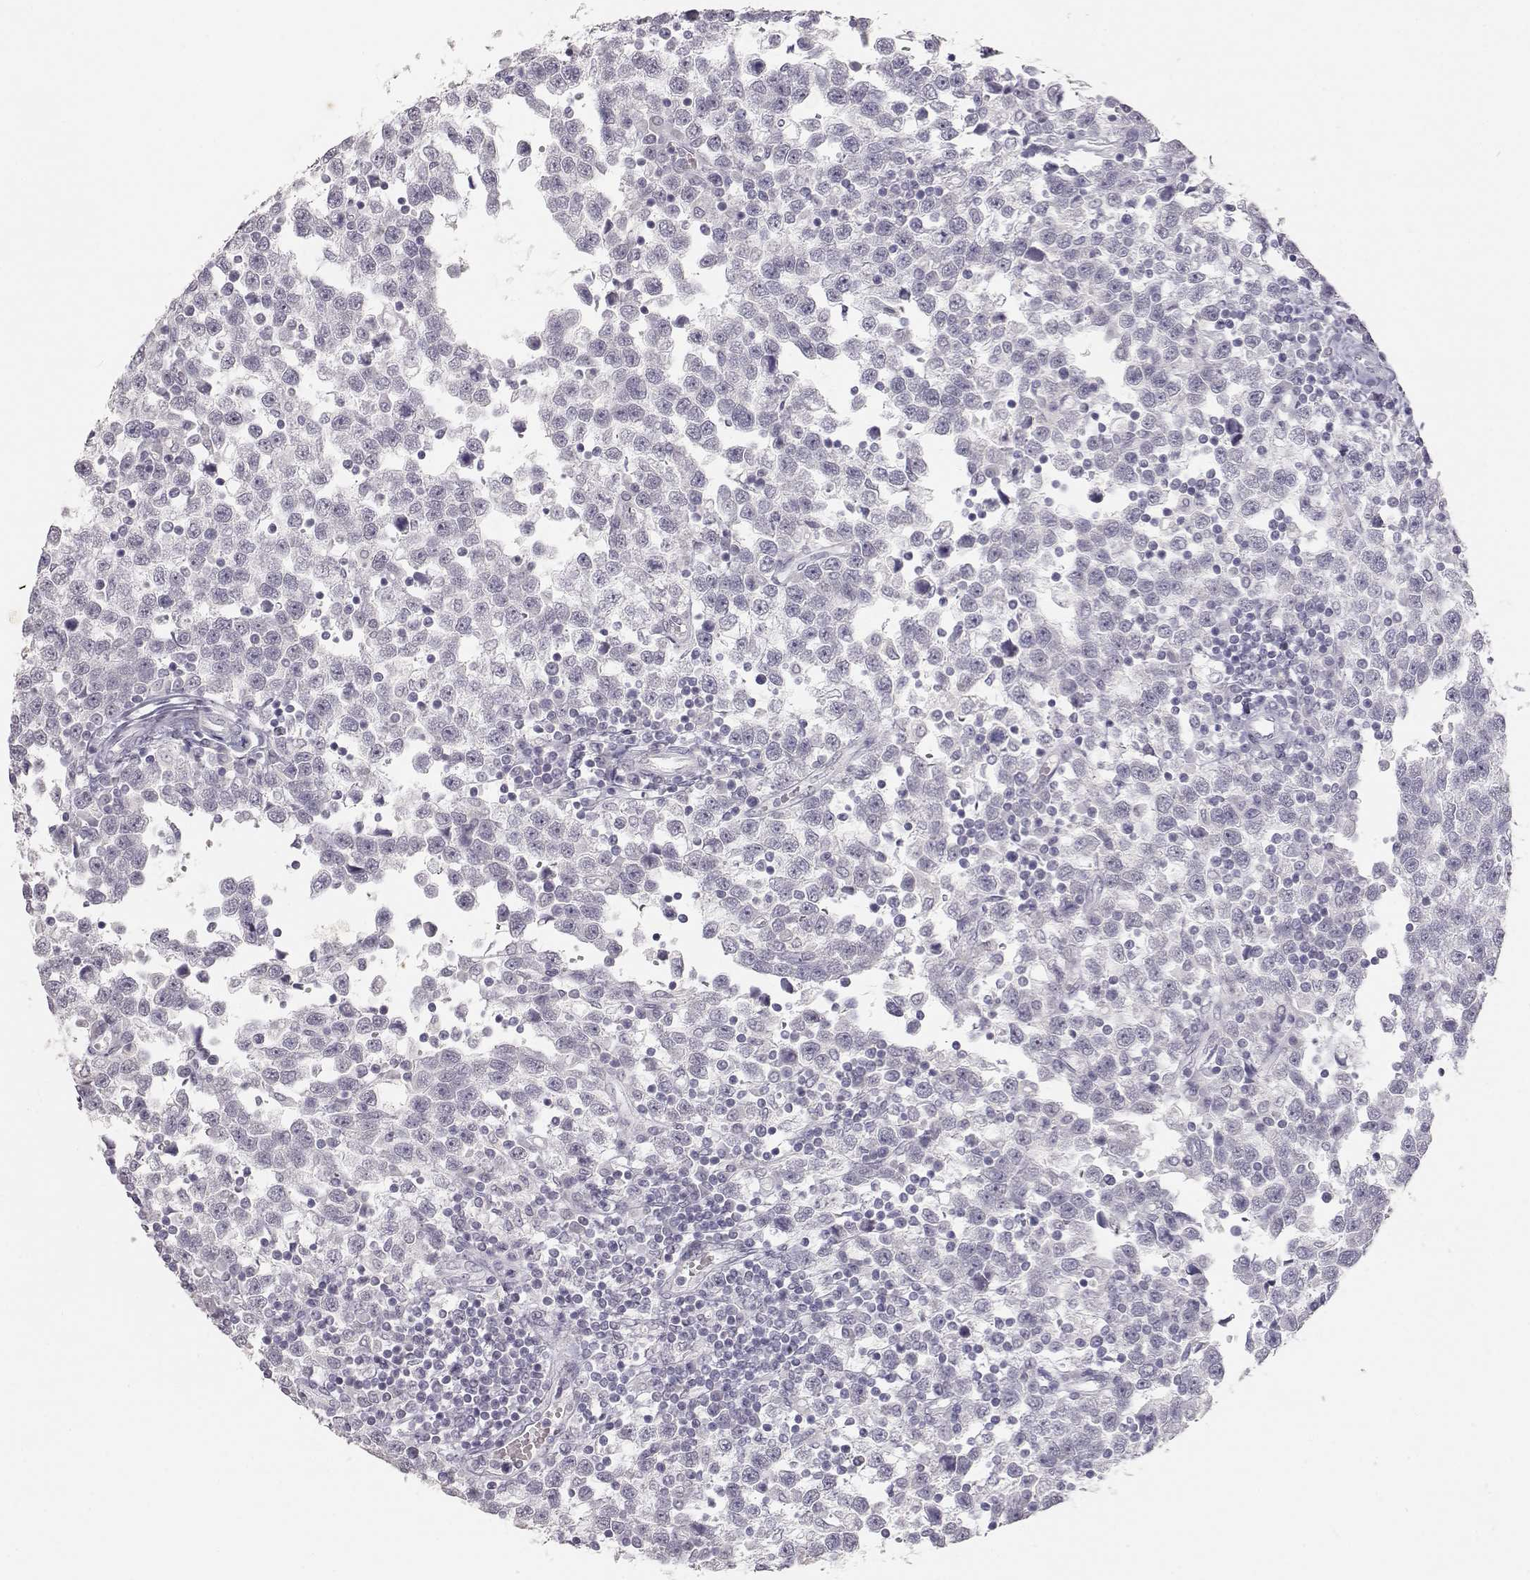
{"staining": {"intensity": "negative", "quantity": "none", "location": "none"}, "tissue": "testis cancer", "cell_type": "Tumor cells", "image_type": "cancer", "snomed": [{"axis": "morphology", "description": "Seminoma, NOS"}, {"axis": "topography", "description": "Testis"}], "caption": "Human testis seminoma stained for a protein using immunohistochemistry (IHC) displays no staining in tumor cells.", "gene": "TKTL1", "patient": {"sex": "male", "age": 34}}